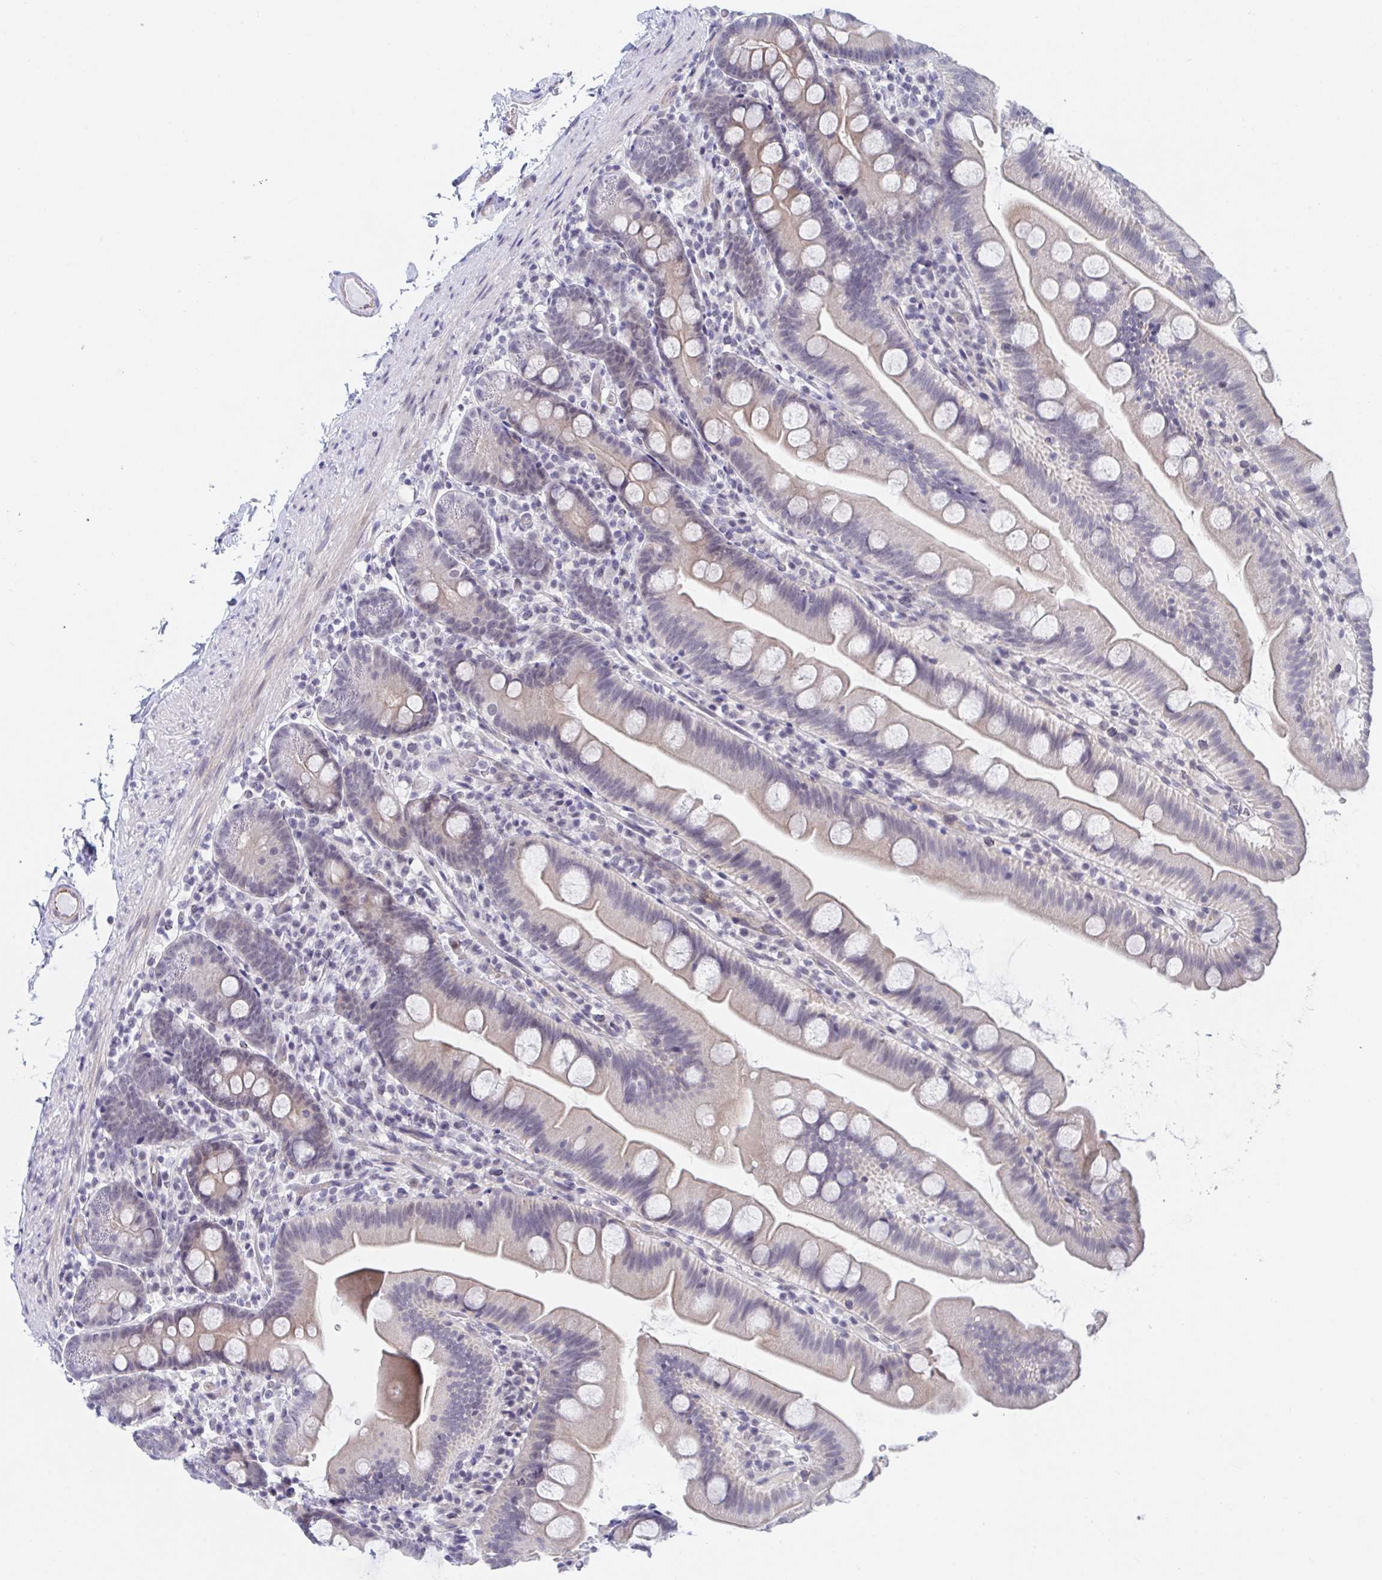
{"staining": {"intensity": "weak", "quantity": "25%-75%", "location": "cytoplasmic/membranous"}, "tissue": "small intestine", "cell_type": "Glandular cells", "image_type": "normal", "snomed": [{"axis": "morphology", "description": "Normal tissue, NOS"}, {"axis": "topography", "description": "Small intestine"}], "caption": "Immunohistochemical staining of unremarkable human small intestine demonstrates low levels of weak cytoplasmic/membranous positivity in approximately 25%-75% of glandular cells. Using DAB (brown) and hematoxylin (blue) stains, captured at high magnification using brightfield microscopy.", "gene": "DAOA", "patient": {"sex": "female", "age": 68}}